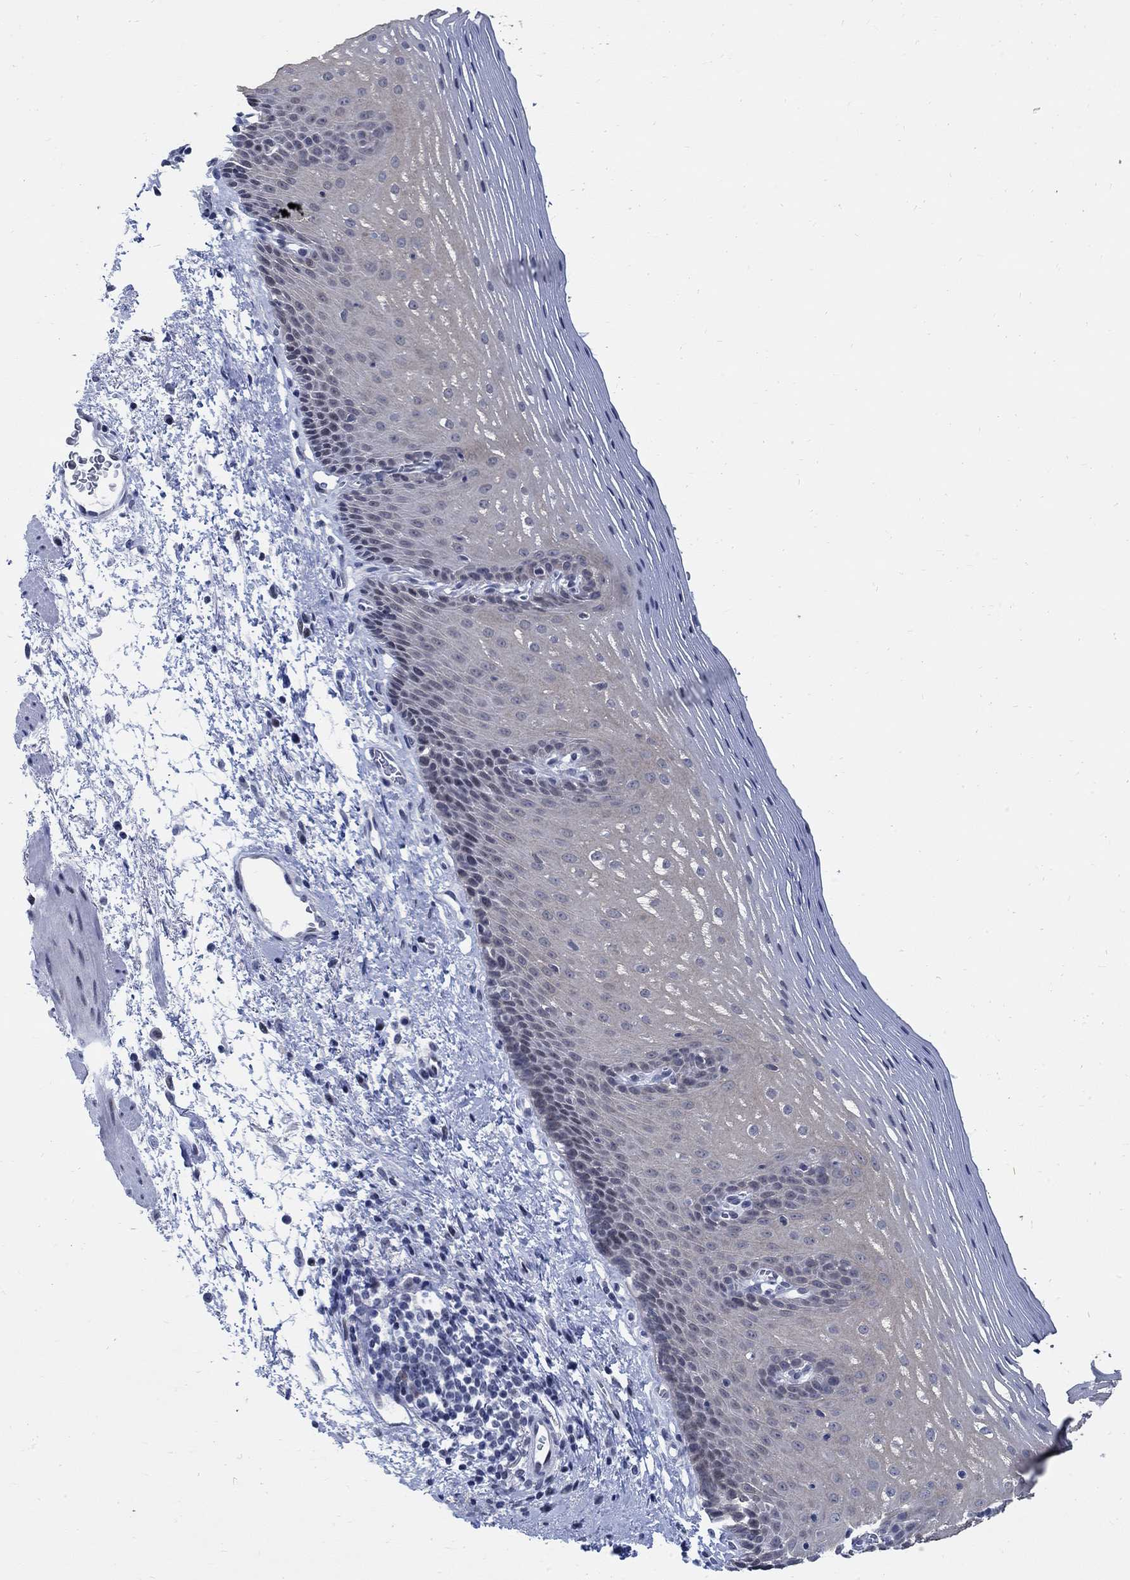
{"staining": {"intensity": "weak", "quantity": "25%-75%", "location": "cytoplasmic/membranous"}, "tissue": "esophagus", "cell_type": "Squamous epithelial cells", "image_type": "normal", "snomed": [{"axis": "morphology", "description": "Normal tissue, NOS"}, {"axis": "topography", "description": "Esophagus"}], "caption": "Normal esophagus displays weak cytoplasmic/membranous positivity in about 25%-75% of squamous epithelial cells.", "gene": "DLK1", "patient": {"sex": "male", "age": 76}}